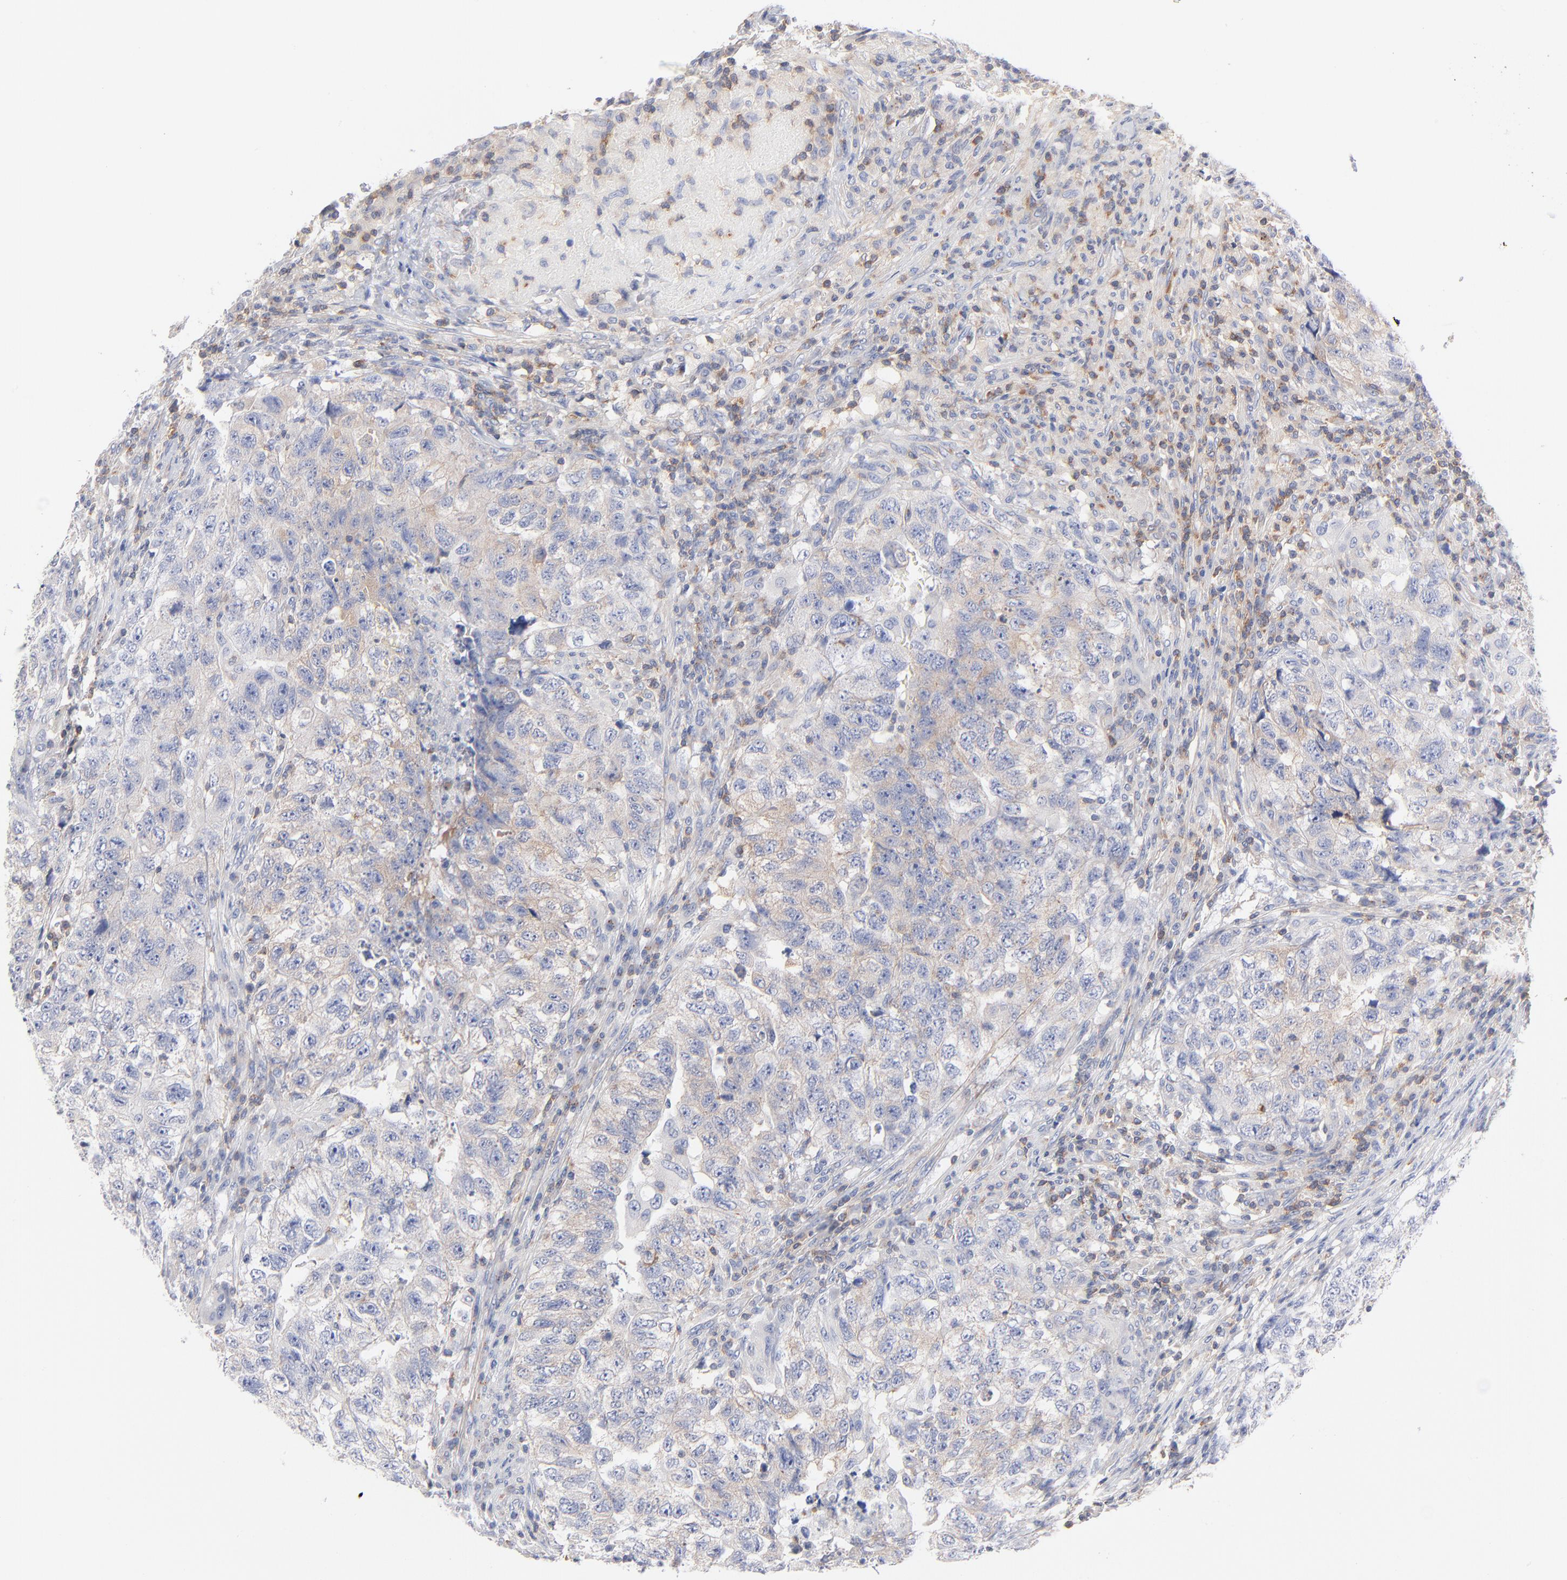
{"staining": {"intensity": "weak", "quantity": "<25%", "location": "cytoplasmic/membranous"}, "tissue": "testis cancer", "cell_type": "Tumor cells", "image_type": "cancer", "snomed": [{"axis": "morphology", "description": "Carcinoma, Embryonal, NOS"}, {"axis": "topography", "description": "Testis"}], "caption": "An image of testis embryonal carcinoma stained for a protein shows no brown staining in tumor cells.", "gene": "SEPTIN6", "patient": {"sex": "male", "age": 21}}